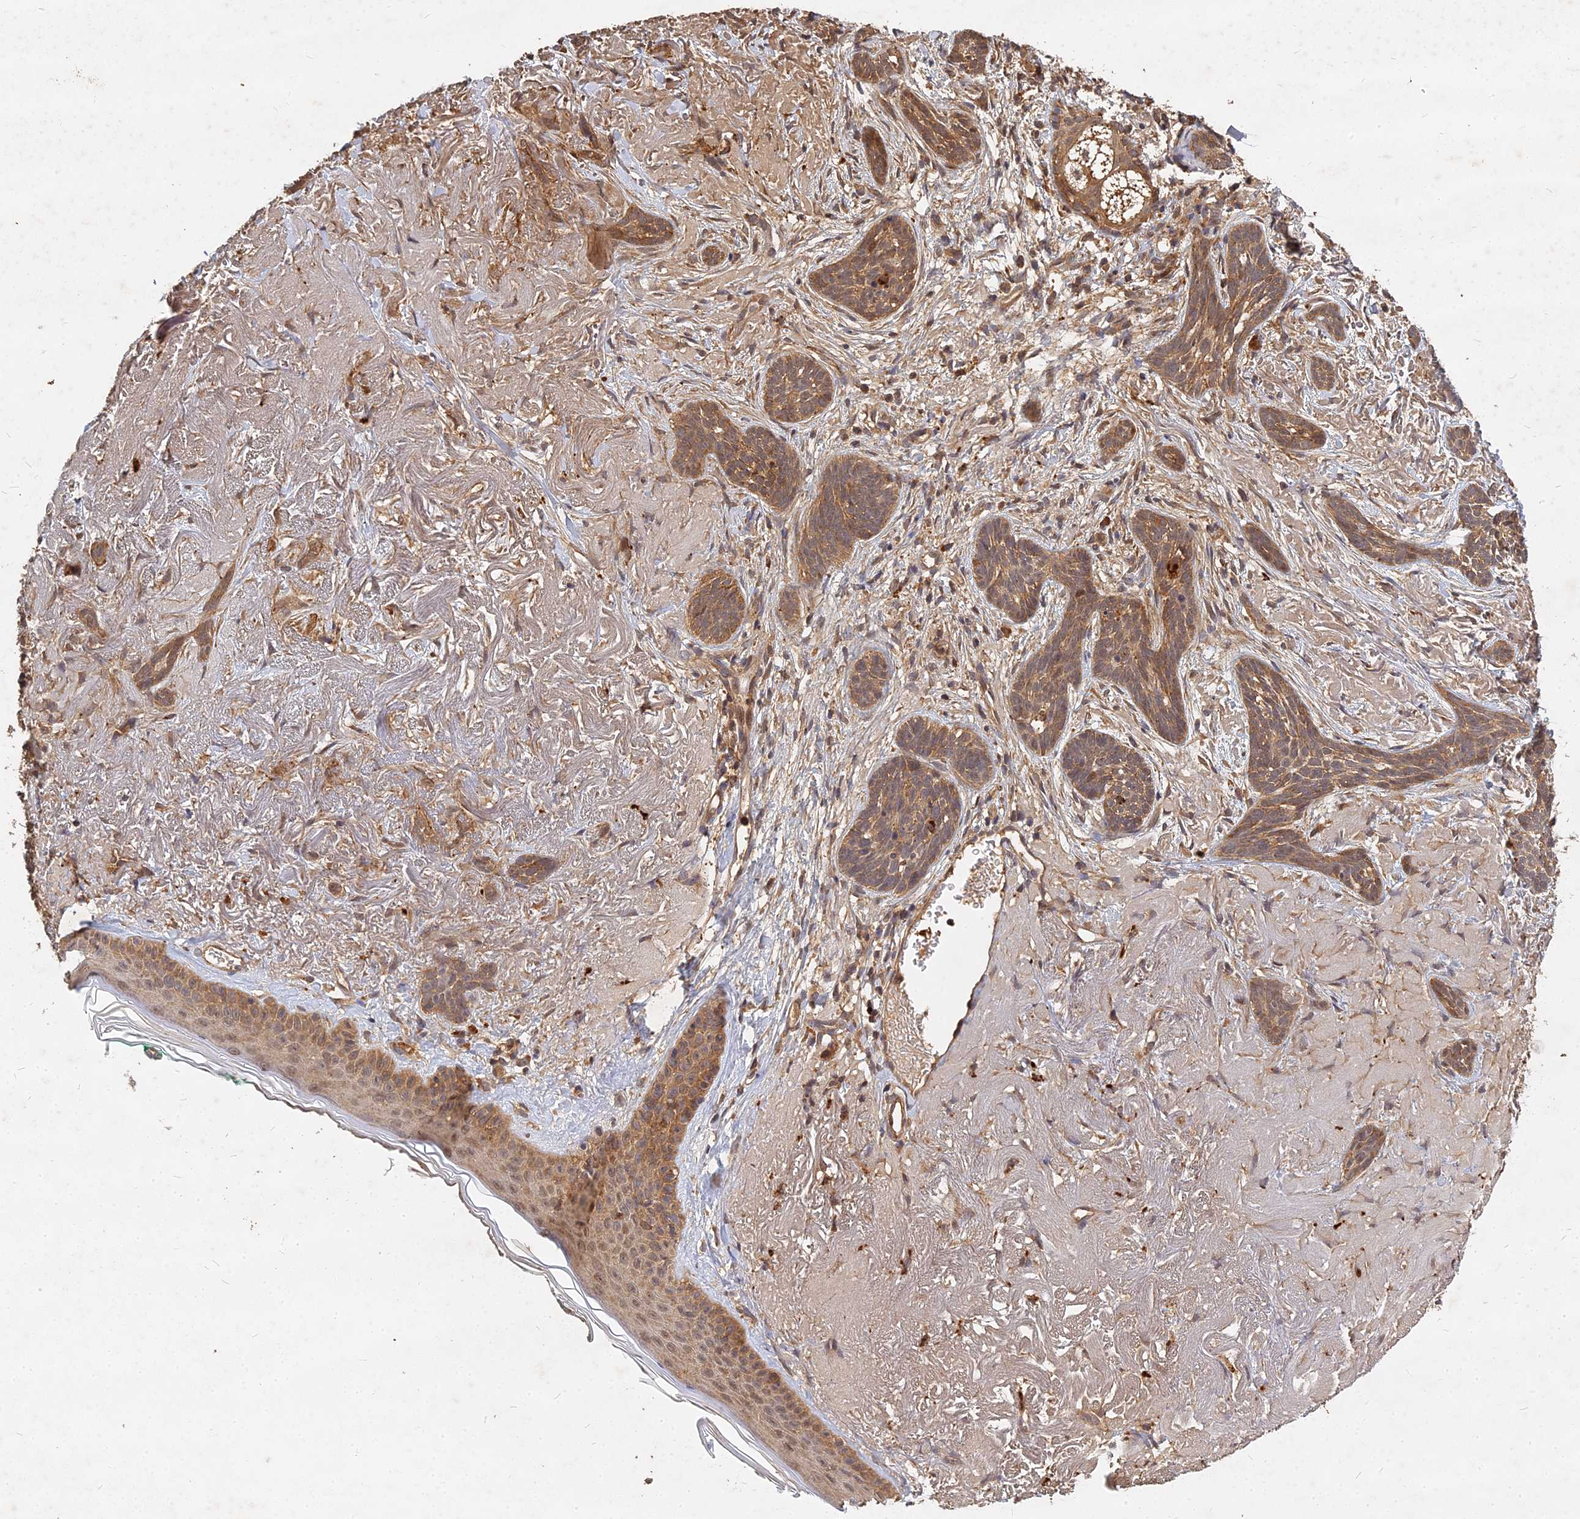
{"staining": {"intensity": "moderate", "quantity": ">75%", "location": "cytoplasmic/membranous"}, "tissue": "skin cancer", "cell_type": "Tumor cells", "image_type": "cancer", "snomed": [{"axis": "morphology", "description": "Basal cell carcinoma"}, {"axis": "topography", "description": "Skin"}], "caption": "Protein expression by IHC exhibits moderate cytoplasmic/membranous positivity in approximately >75% of tumor cells in skin basal cell carcinoma.", "gene": "UBE2W", "patient": {"sex": "male", "age": 71}}